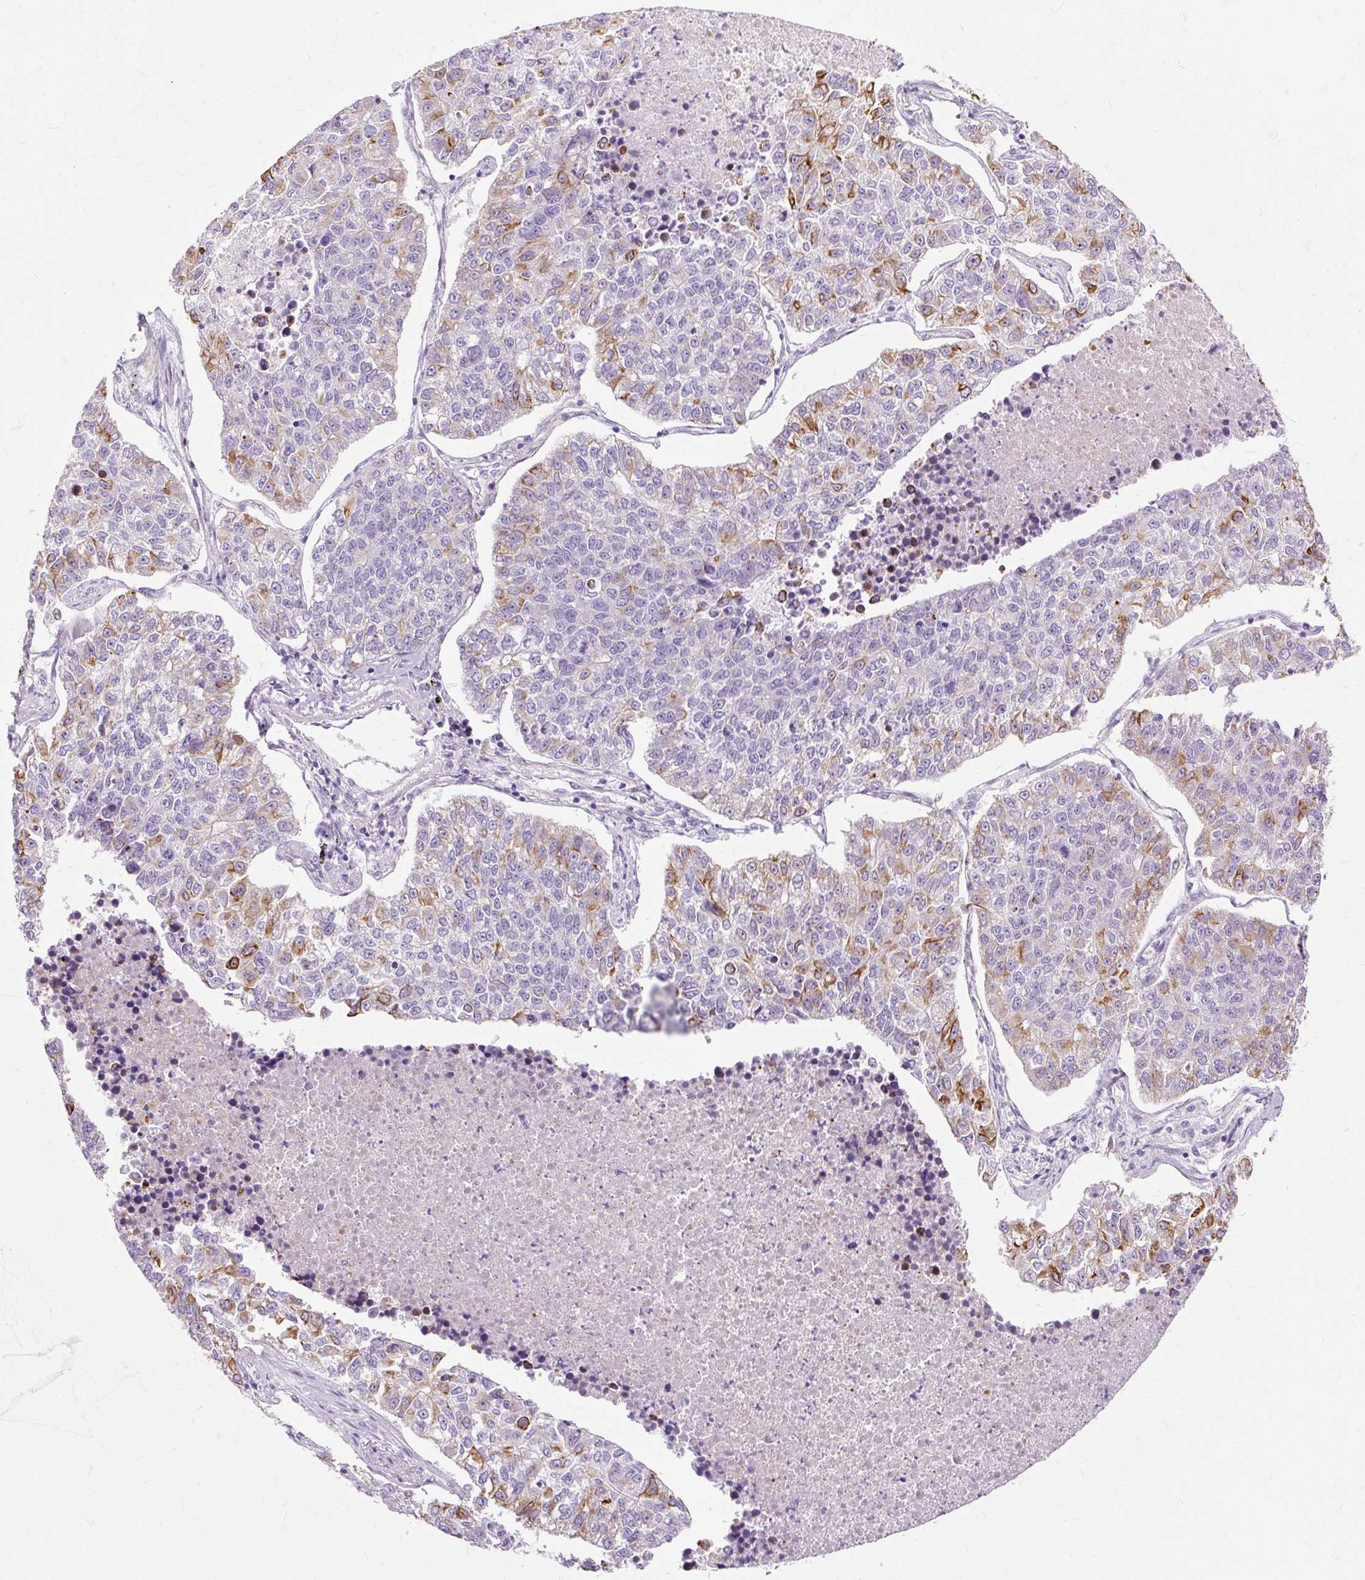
{"staining": {"intensity": "moderate", "quantity": "<25%", "location": "cytoplasmic/membranous"}, "tissue": "lung cancer", "cell_type": "Tumor cells", "image_type": "cancer", "snomed": [{"axis": "morphology", "description": "Adenocarcinoma, NOS"}, {"axis": "topography", "description": "Lung"}], "caption": "Lung cancer (adenocarcinoma) stained with a brown dye shows moderate cytoplasmic/membranous positive expression in approximately <25% of tumor cells.", "gene": "DCTN4", "patient": {"sex": "male", "age": 49}}